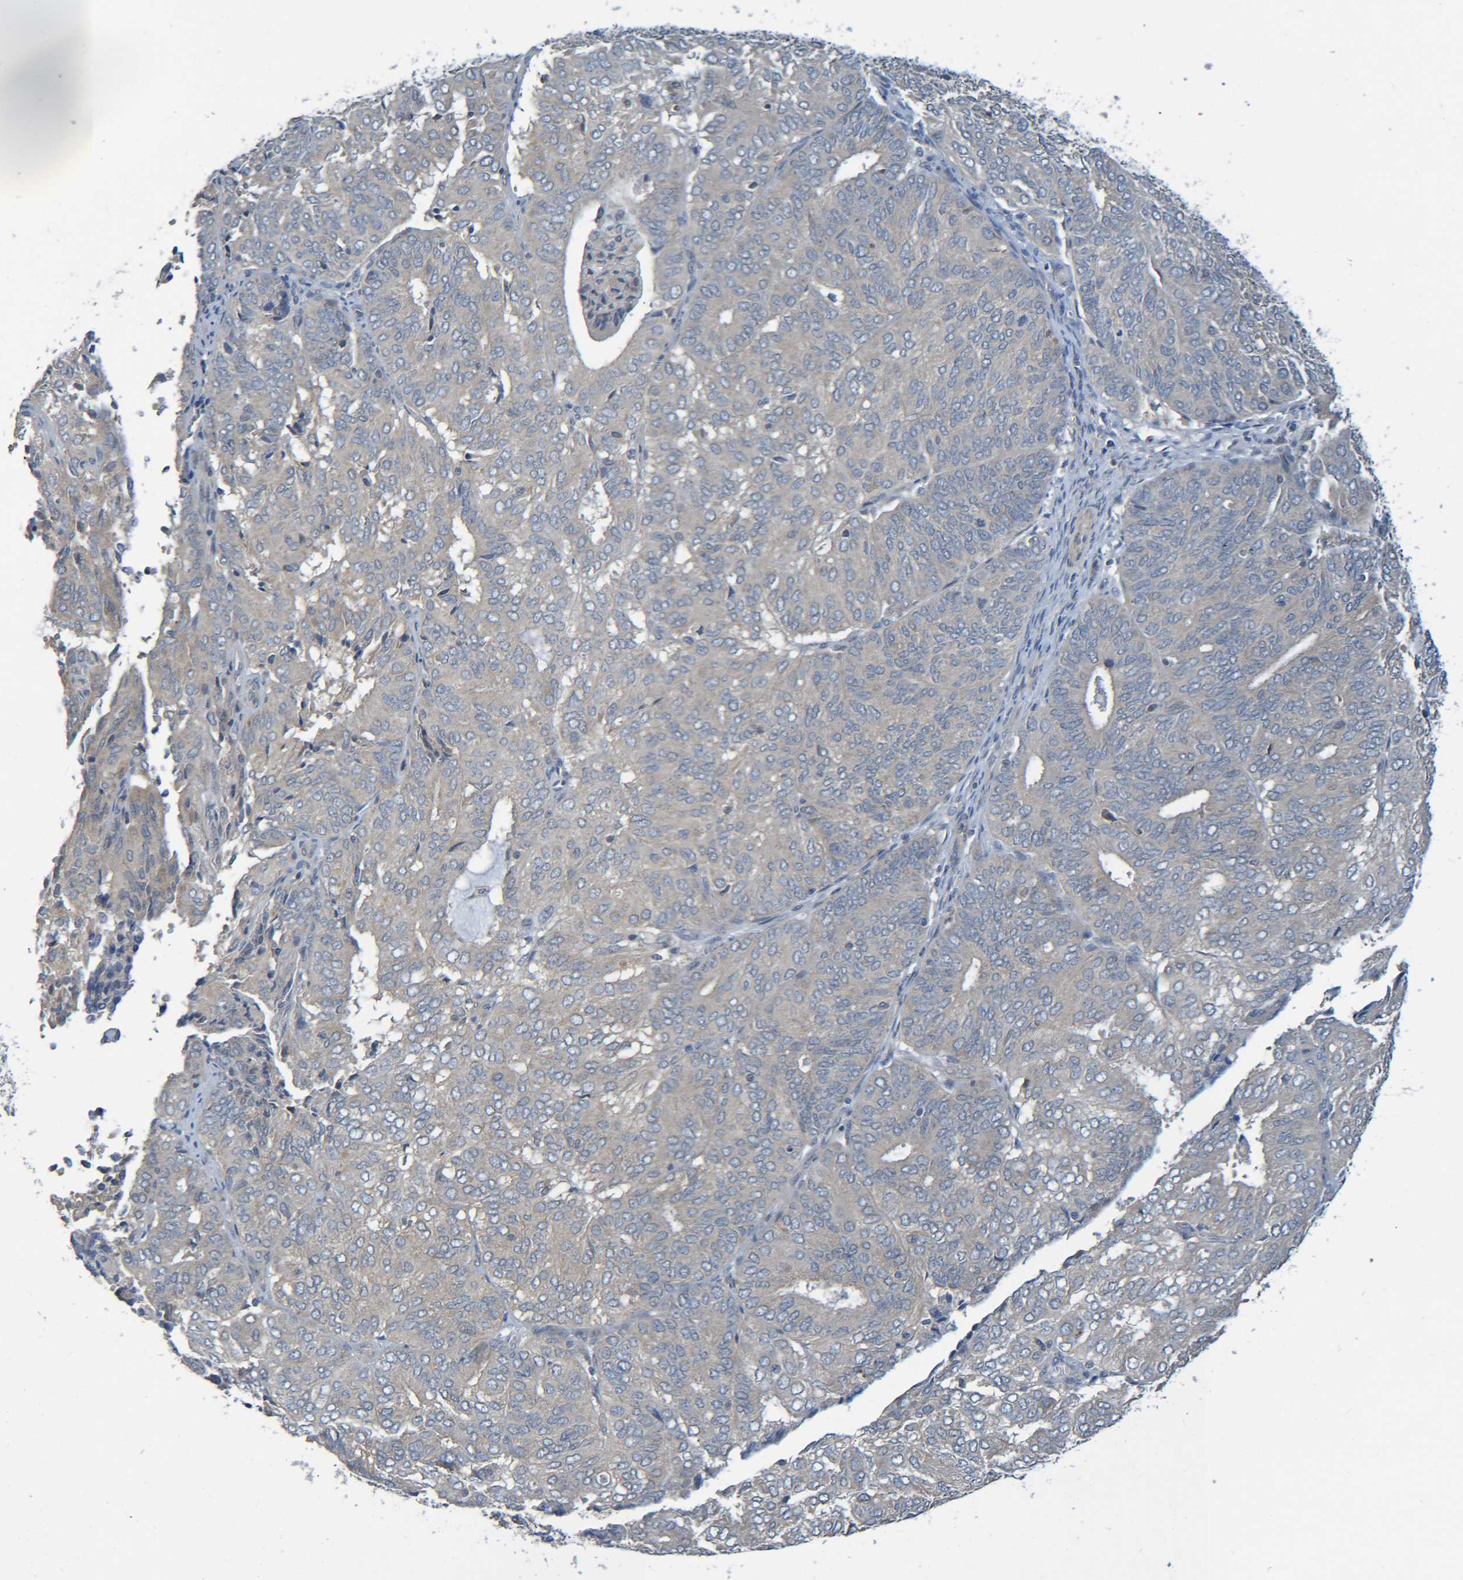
{"staining": {"intensity": "negative", "quantity": "none", "location": "none"}, "tissue": "endometrial cancer", "cell_type": "Tumor cells", "image_type": "cancer", "snomed": [{"axis": "morphology", "description": "Adenocarcinoma, NOS"}, {"axis": "topography", "description": "Uterus"}], "caption": "Immunohistochemistry (IHC) of endometrial cancer exhibits no staining in tumor cells.", "gene": "CYP4F2", "patient": {"sex": "female", "age": 60}}